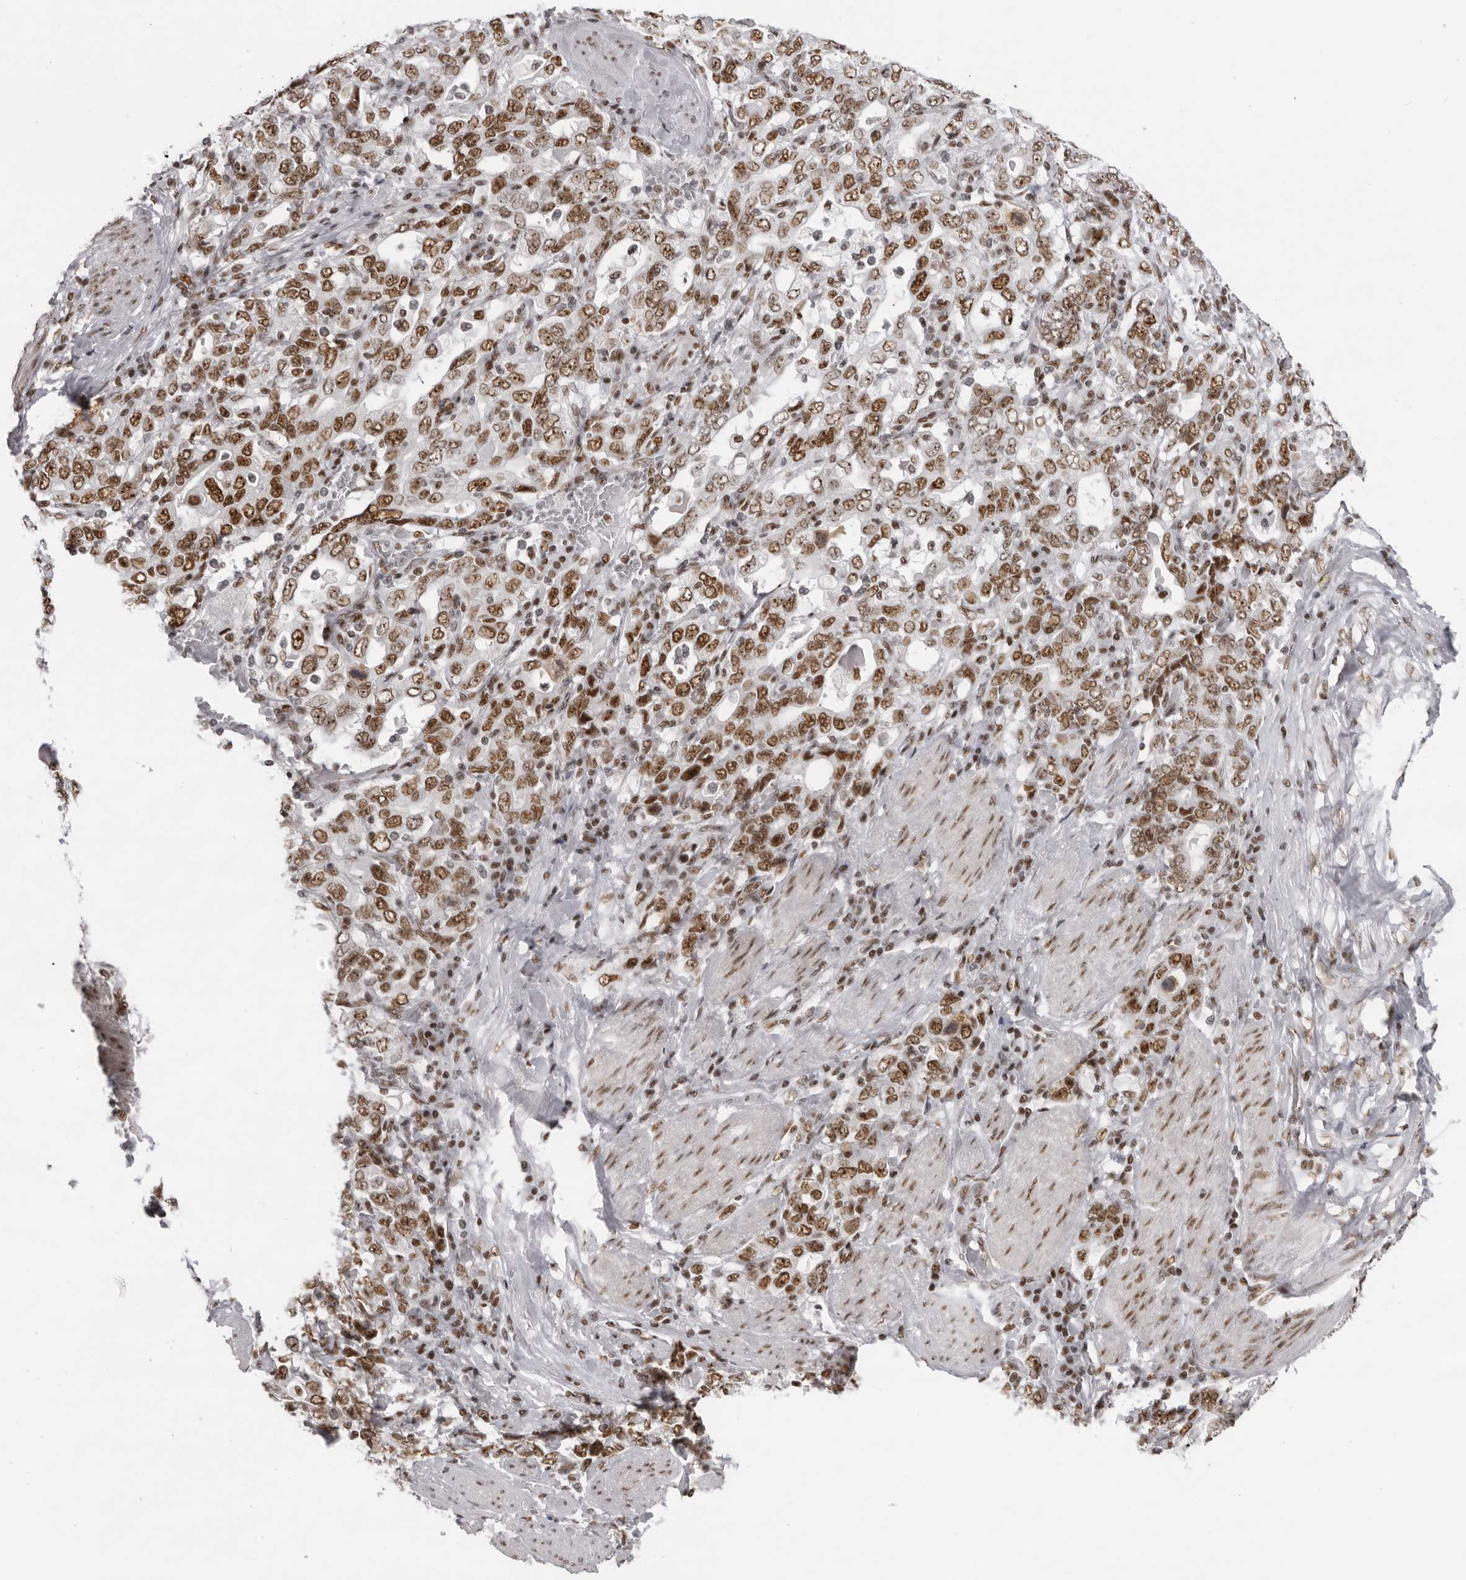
{"staining": {"intensity": "strong", "quantity": ">75%", "location": "nuclear"}, "tissue": "stomach cancer", "cell_type": "Tumor cells", "image_type": "cancer", "snomed": [{"axis": "morphology", "description": "Adenocarcinoma, NOS"}, {"axis": "topography", "description": "Stomach, upper"}], "caption": "Protein expression analysis of human stomach cancer reveals strong nuclear positivity in approximately >75% of tumor cells.", "gene": "DHX9", "patient": {"sex": "male", "age": 62}}